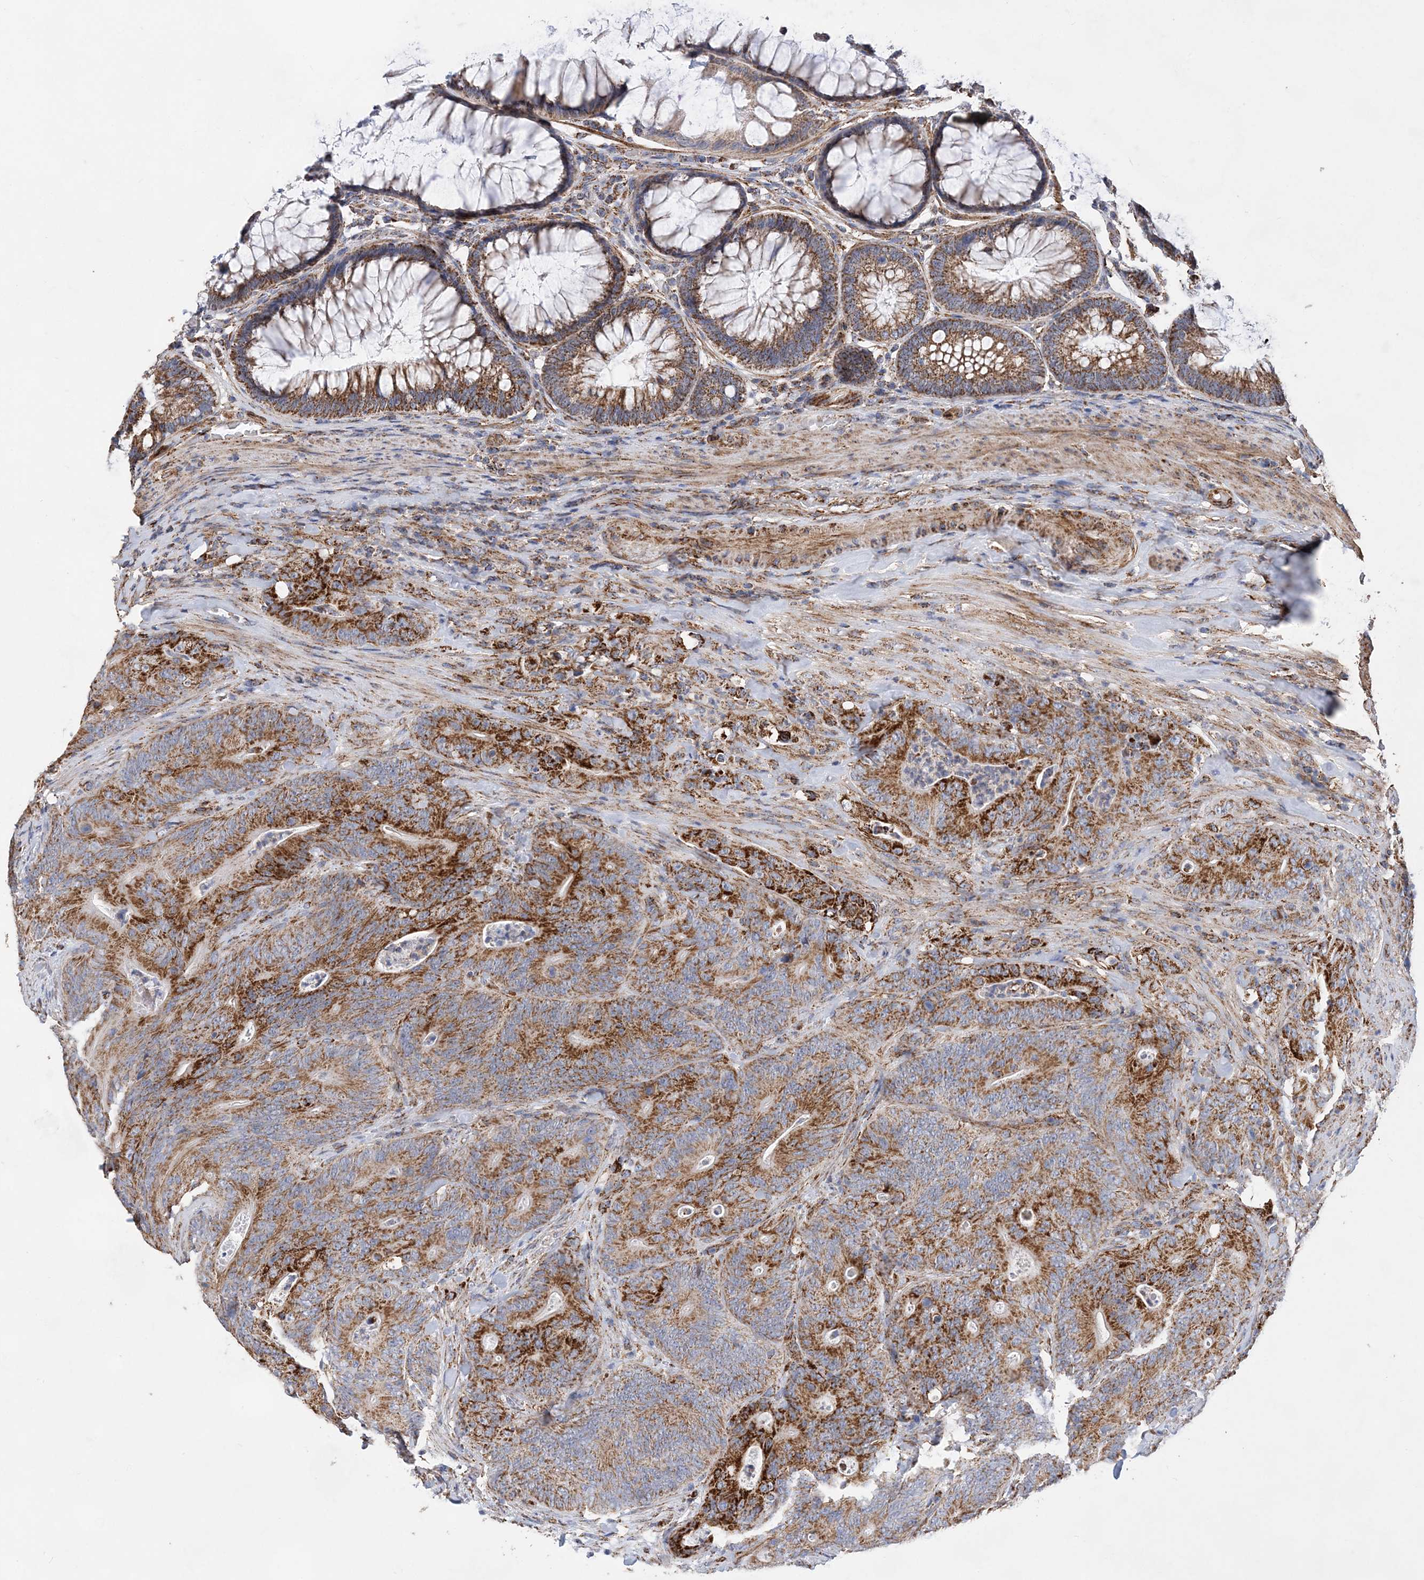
{"staining": {"intensity": "strong", "quantity": ">75%", "location": "cytoplasmic/membranous"}, "tissue": "colorectal cancer", "cell_type": "Tumor cells", "image_type": "cancer", "snomed": [{"axis": "morphology", "description": "Normal tissue, NOS"}, {"axis": "topography", "description": "Colon"}], "caption": "Protein expression analysis of colorectal cancer exhibits strong cytoplasmic/membranous positivity in about >75% of tumor cells. The protein is stained brown, and the nuclei are stained in blue (DAB IHC with brightfield microscopy, high magnification).", "gene": "ACOT9", "patient": {"sex": "female", "age": 82}}